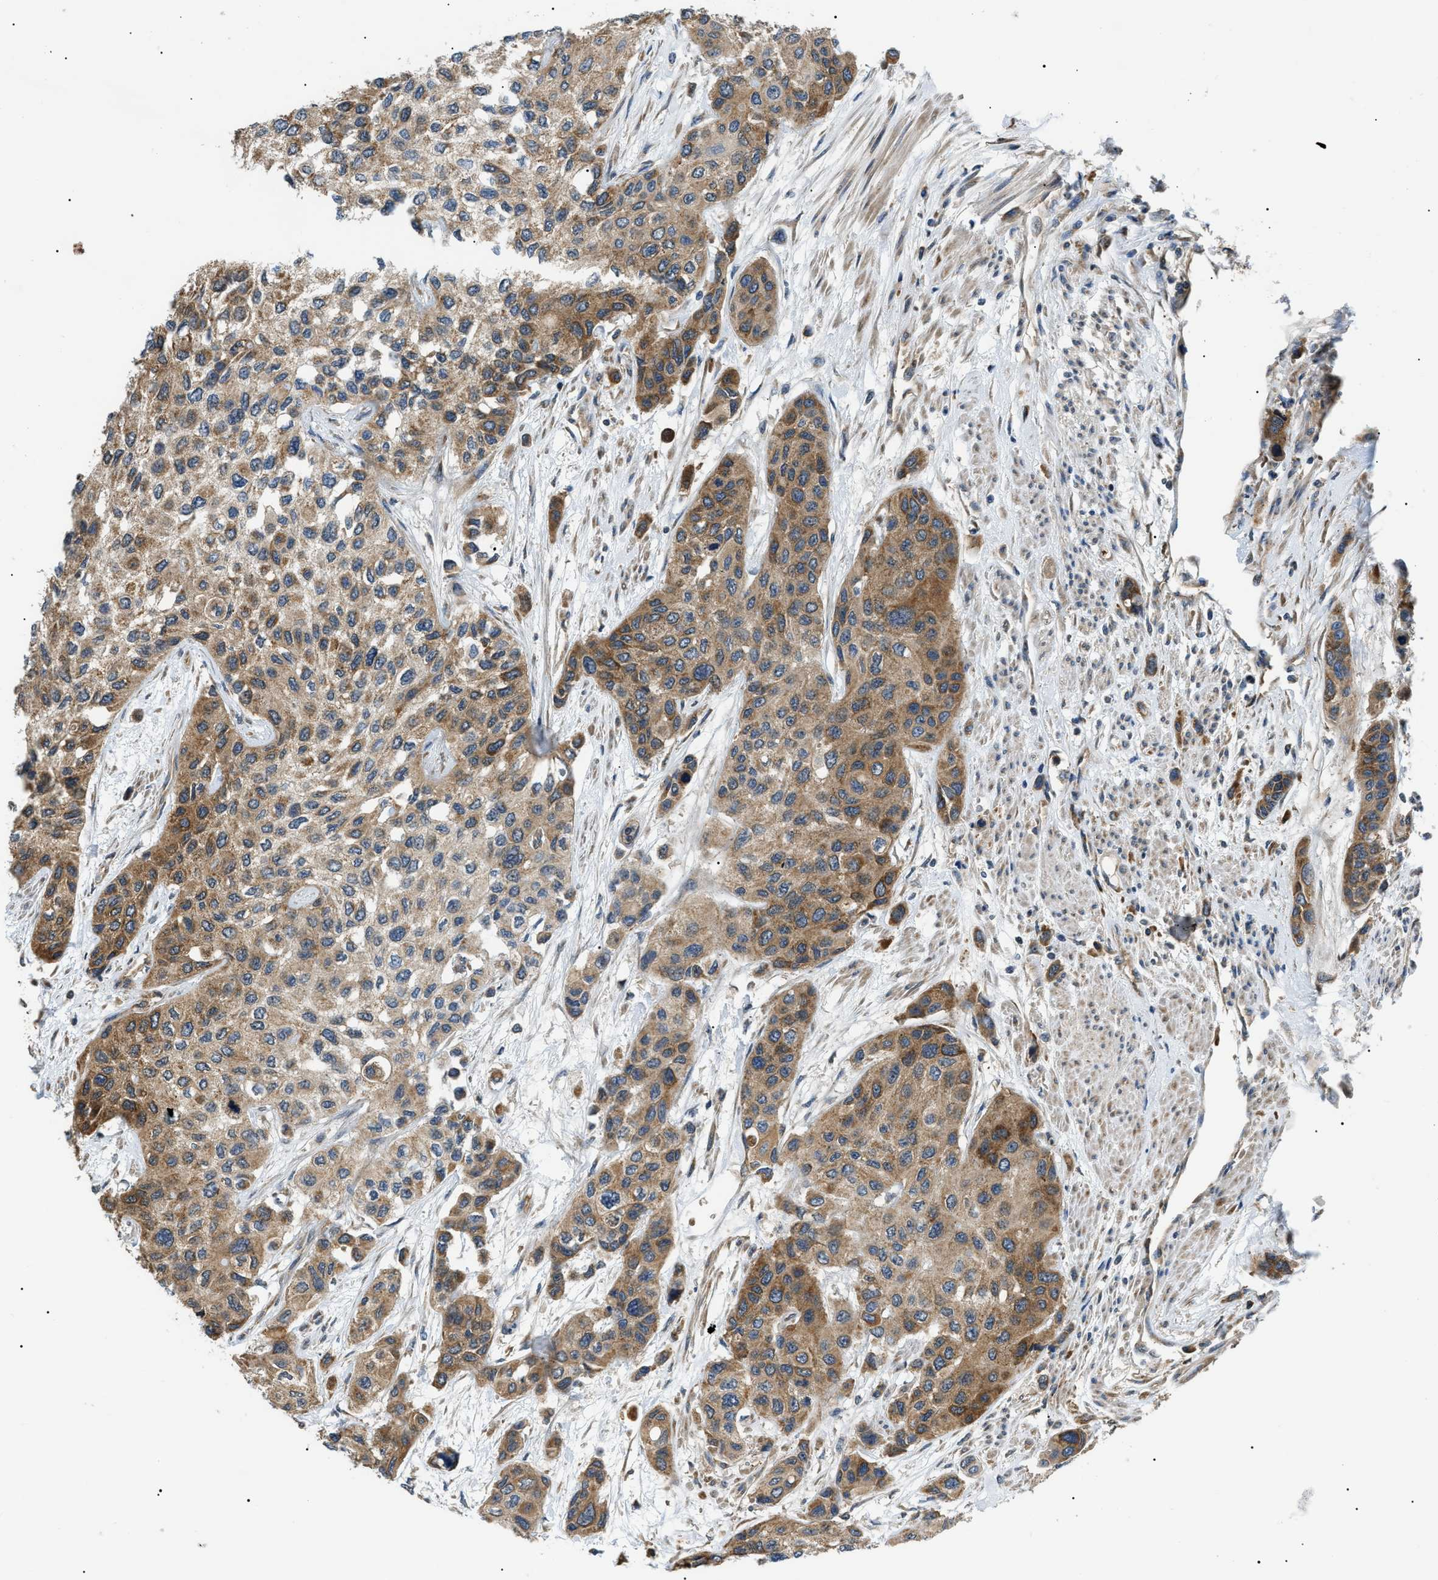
{"staining": {"intensity": "moderate", "quantity": ">75%", "location": "cytoplasmic/membranous"}, "tissue": "urothelial cancer", "cell_type": "Tumor cells", "image_type": "cancer", "snomed": [{"axis": "morphology", "description": "Urothelial carcinoma, High grade"}, {"axis": "topography", "description": "Urinary bladder"}], "caption": "There is medium levels of moderate cytoplasmic/membranous expression in tumor cells of high-grade urothelial carcinoma, as demonstrated by immunohistochemical staining (brown color).", "gene": "SRPK1", "patient": {"sex": "female", "age": 56}}